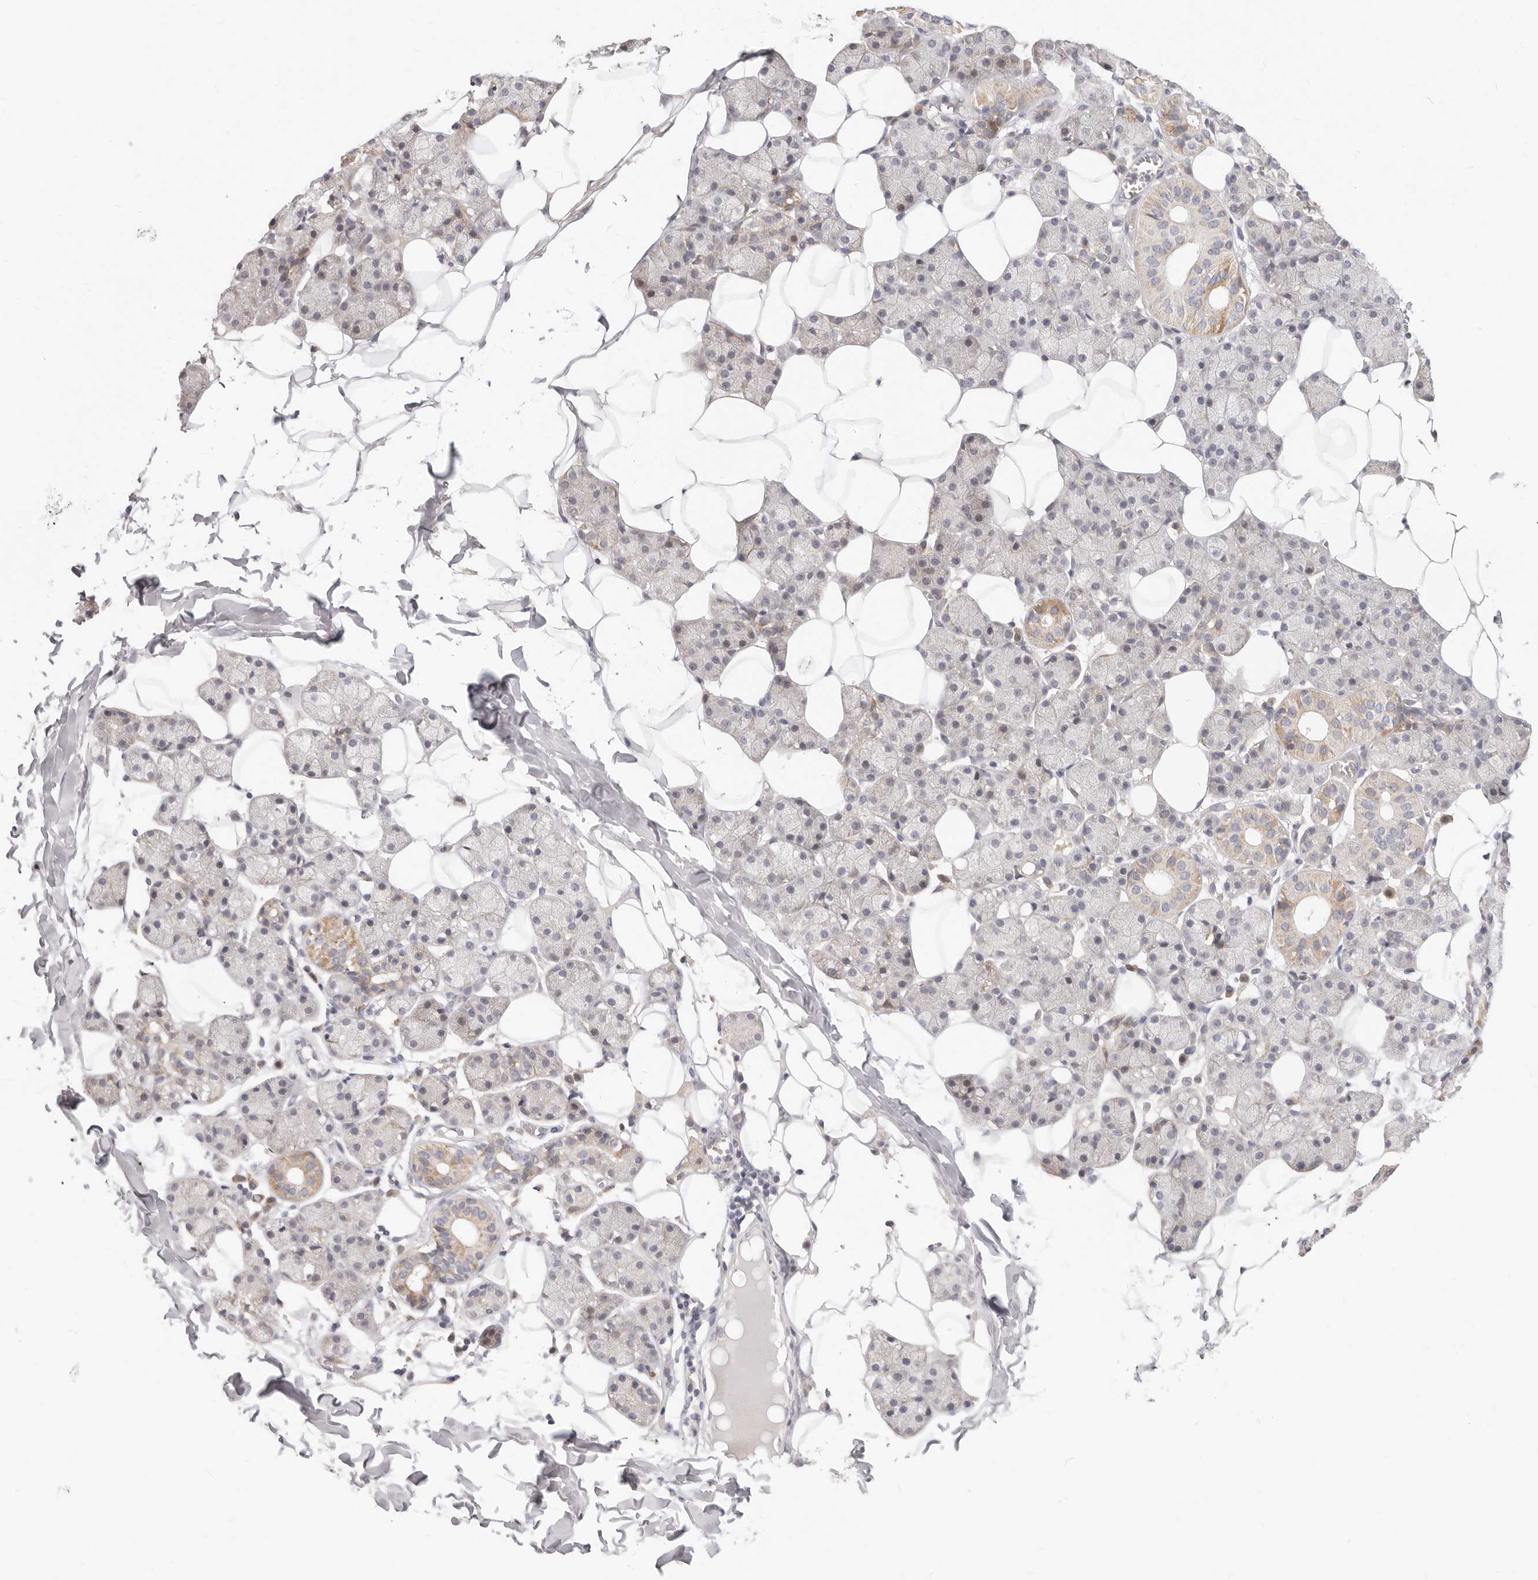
{"staining": {"intensity": "moderate", "quantity": "25%-75%", "location": "cytoplasmic/membranous"}, "tissue": "salivary gland", "cell_type": "Glandular cells", "image_type": "normal", "snomed": [{"axis": "morphology", "description": "Normal tissue, NOS"}, {"axis": "topography", "description": "Salivary gland"}], "caption": "DAB immunohistochemical staining of normal salivary gland exhibits moderate cytoplasmic/membranous protein expression in approximately 25%-75% of glandular cells.", "gene": "TFB2M", "patient": {"sex": "female", "age": 33}}